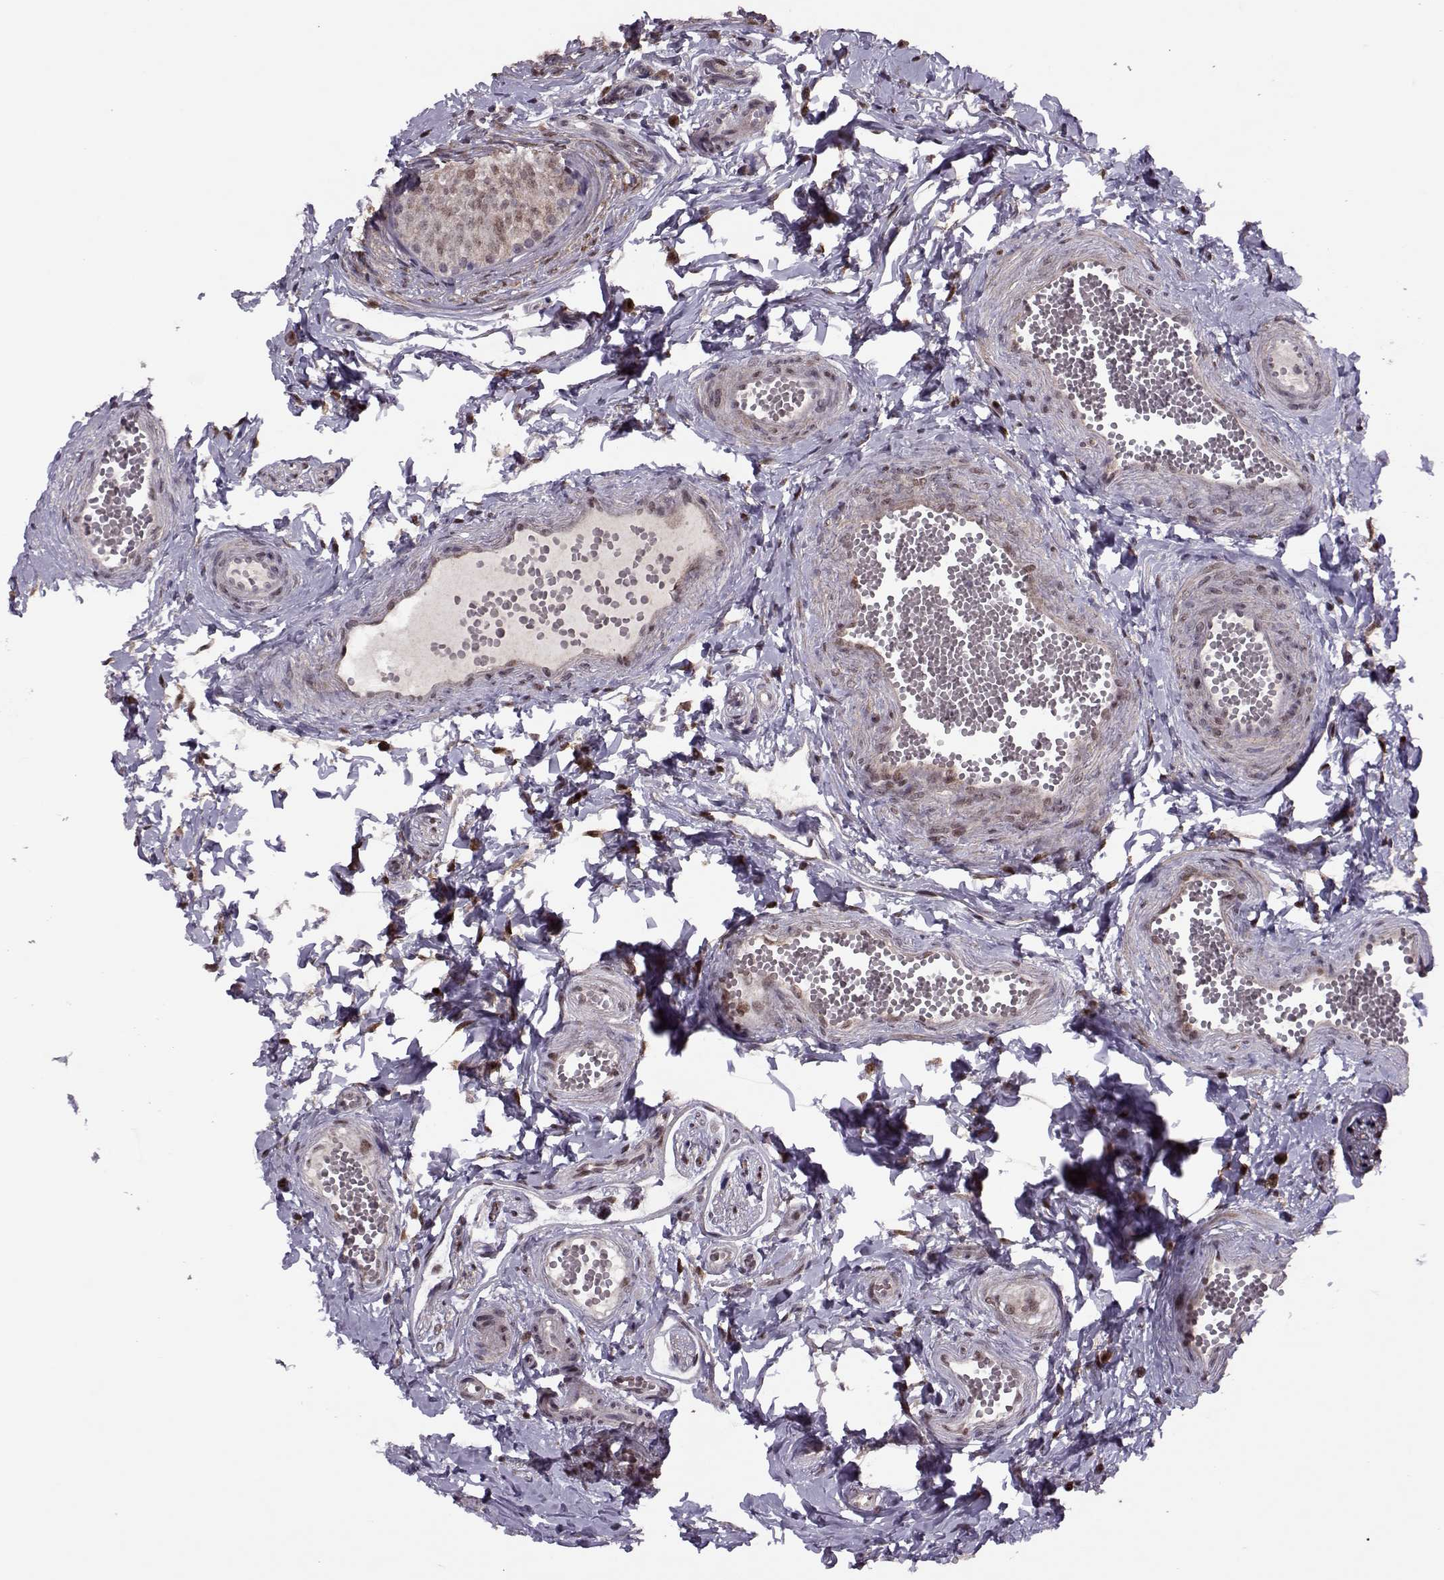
{"staining": {"intensity": "weak", "quantity": "25%-75%", "location": "cytoplasmic/membranous,nuclear"}, "tissue": "epididymis", "cell_type": "Glandular cells", "image_type": "normal", "snomed": [{"axis": "morphology", "description": "Normal tissue, NOS"}, {"axis": "topography", "description": "Epididymis"}], "caption": "Weak cytoplasmic/membranous,nuclear expression is appreciated in approximately 25%-75% of glandular cells in normal epididymis.", "gene": "CDK4", "patient": {"sex": "male", "age": 22}}